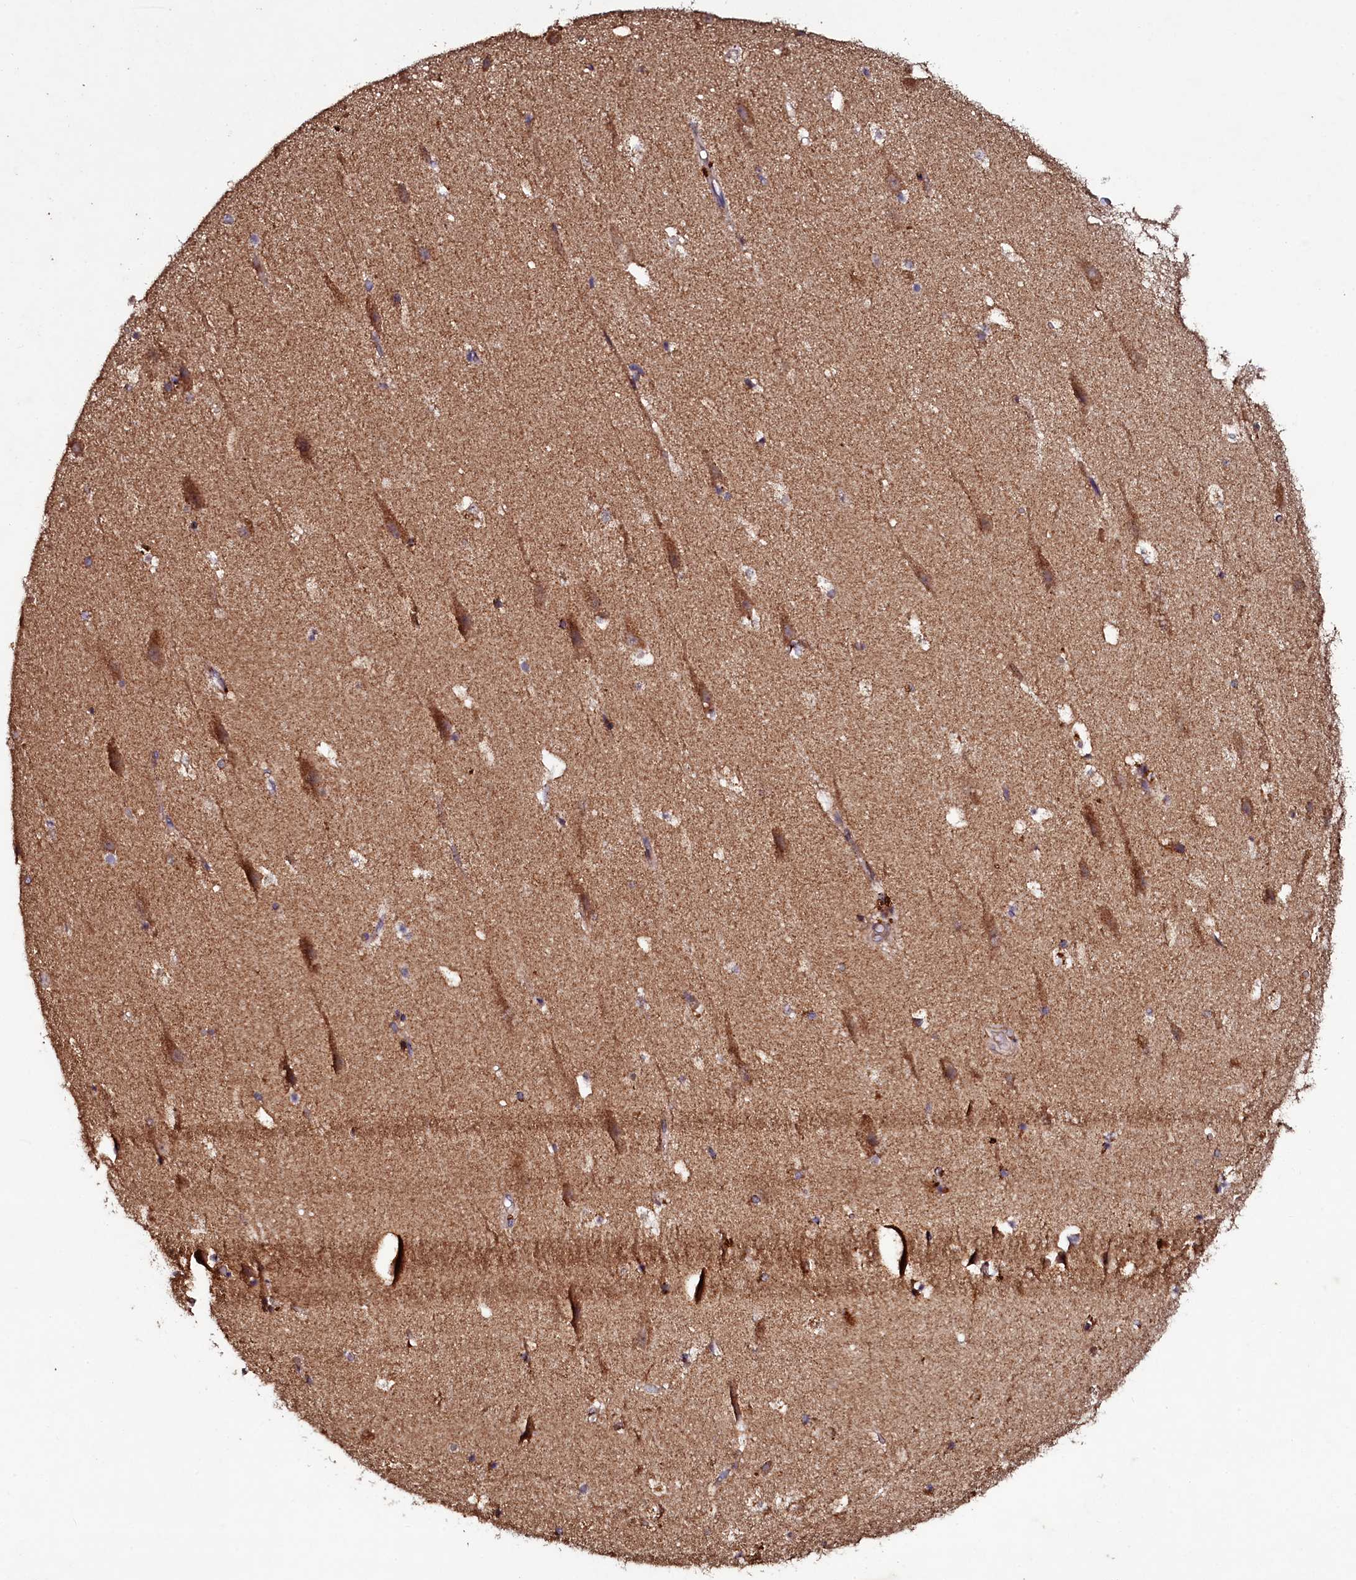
{"staining": {"intensity": "weak", "quantity": "25%-75%", "location": "cytoplasmic/membranous"}, "tissue": "hippocampus", "cell_type": "Glial cells", "image_type": "normal", "snomed": [{"axis": "morphology", "description": "Normal tissue, NOS"}, {"axis": "topography", "description": "Hippocampus"}], "caption": "High-magnification brightfield microscopy of benign hippocampus stained with DAB (3,3'-diaminobenzidine) (brown) and counterstained with hematoxylin (blue). glial cells exhibit weak cytoplasmic/membranous expression is present in approximately25%-75% of cells.", "gene": "SEC24C", "patient": {"sex": "female", "age": 52}}